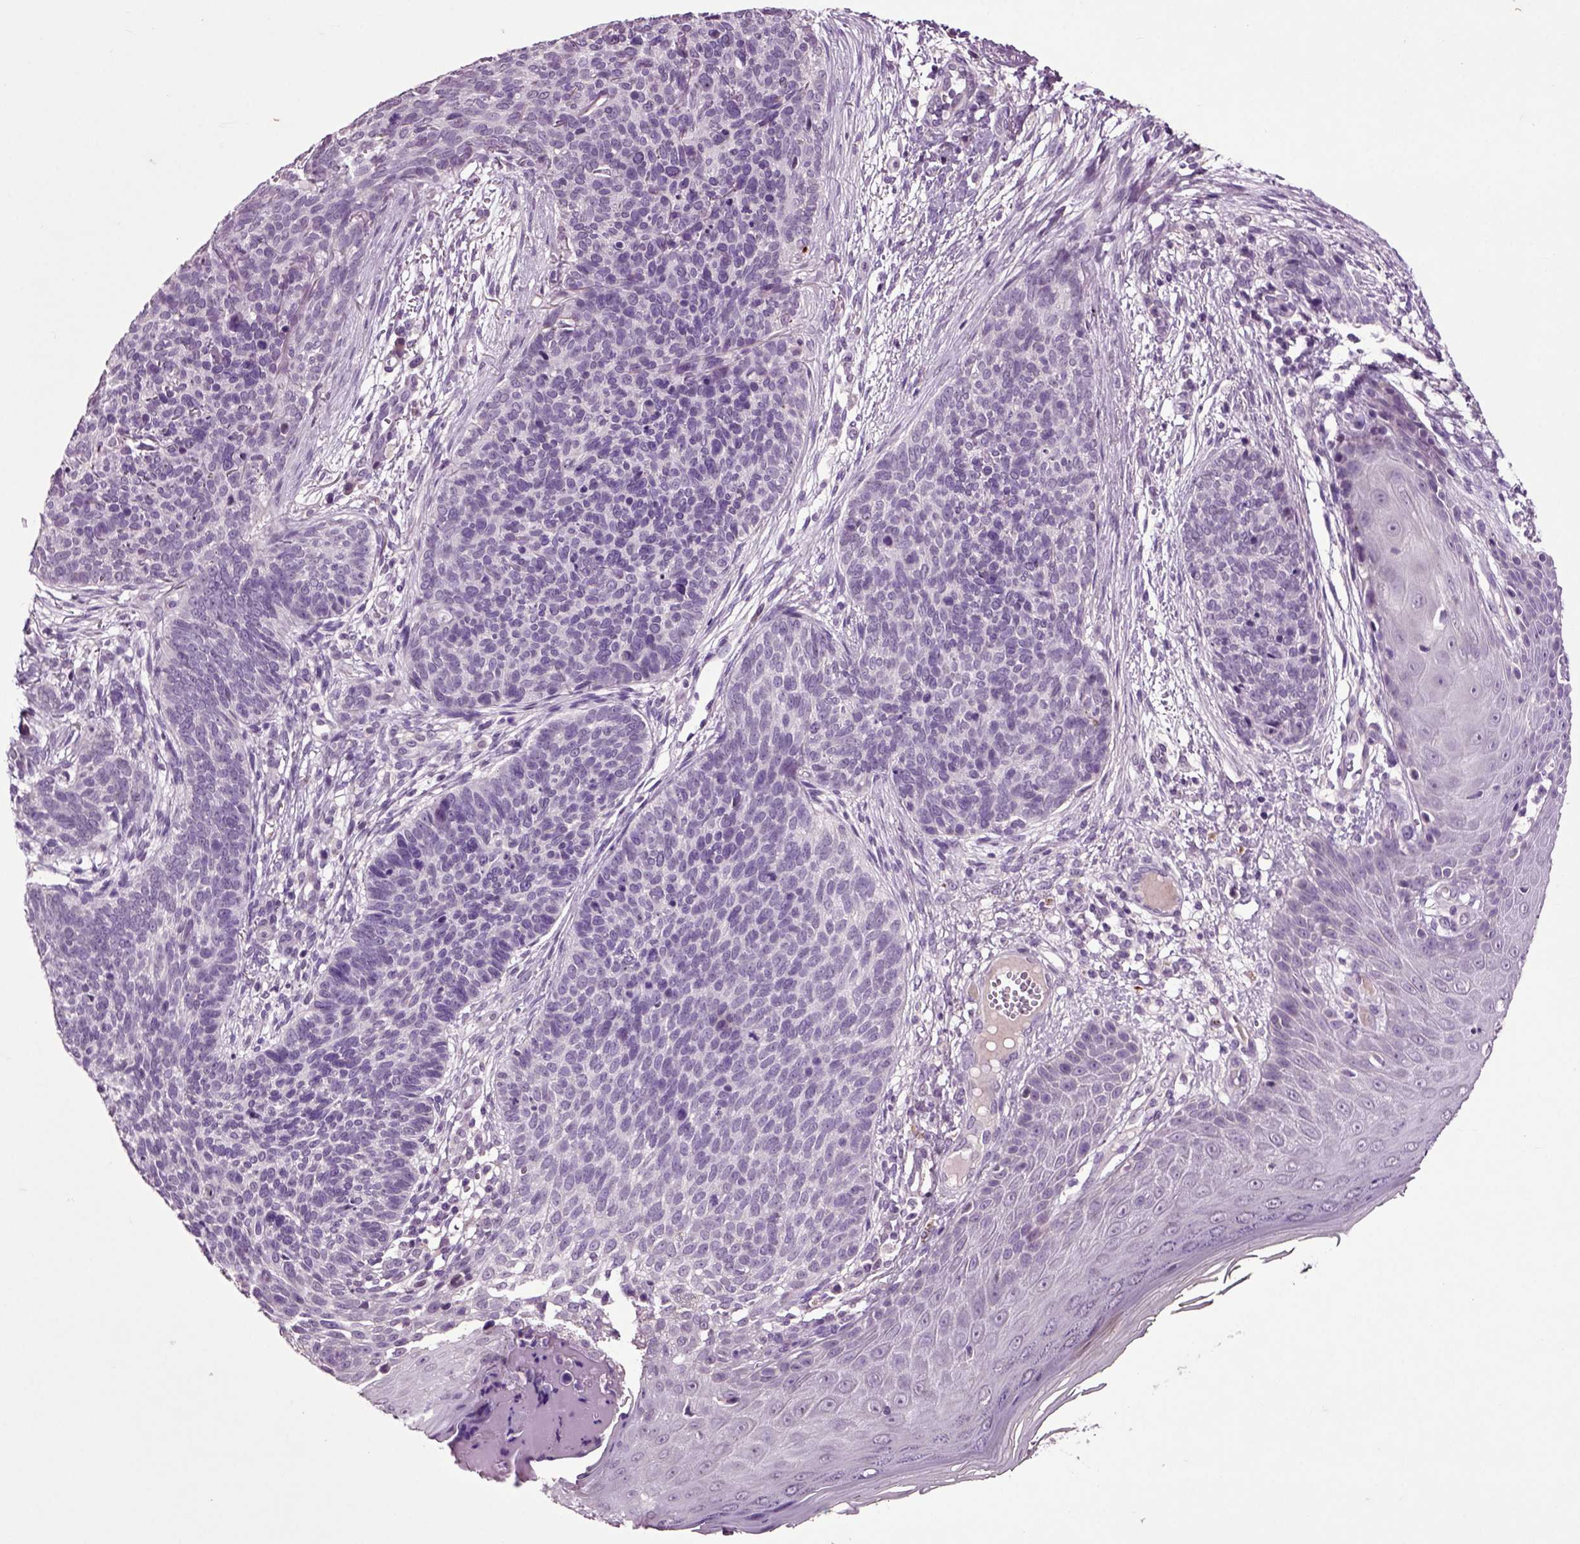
{"staining": {"intensity": "negative", "quantity": "none", "location": "none"}, "tissue": "skin cancer", "cell_type": "Tumor cells", "image_type": "cancer", "snomed": [{"axis": "morphology", "description": "Basal cell carcinoma"}, {"axis": "topography", "description": "Skin"}], "caption": "Immunohistochemical staining of human skin cancer exhibits no significant positivity in tumor cells.", "gene": "CRHR1", "patient": {"sex": "male", "age": 64}}